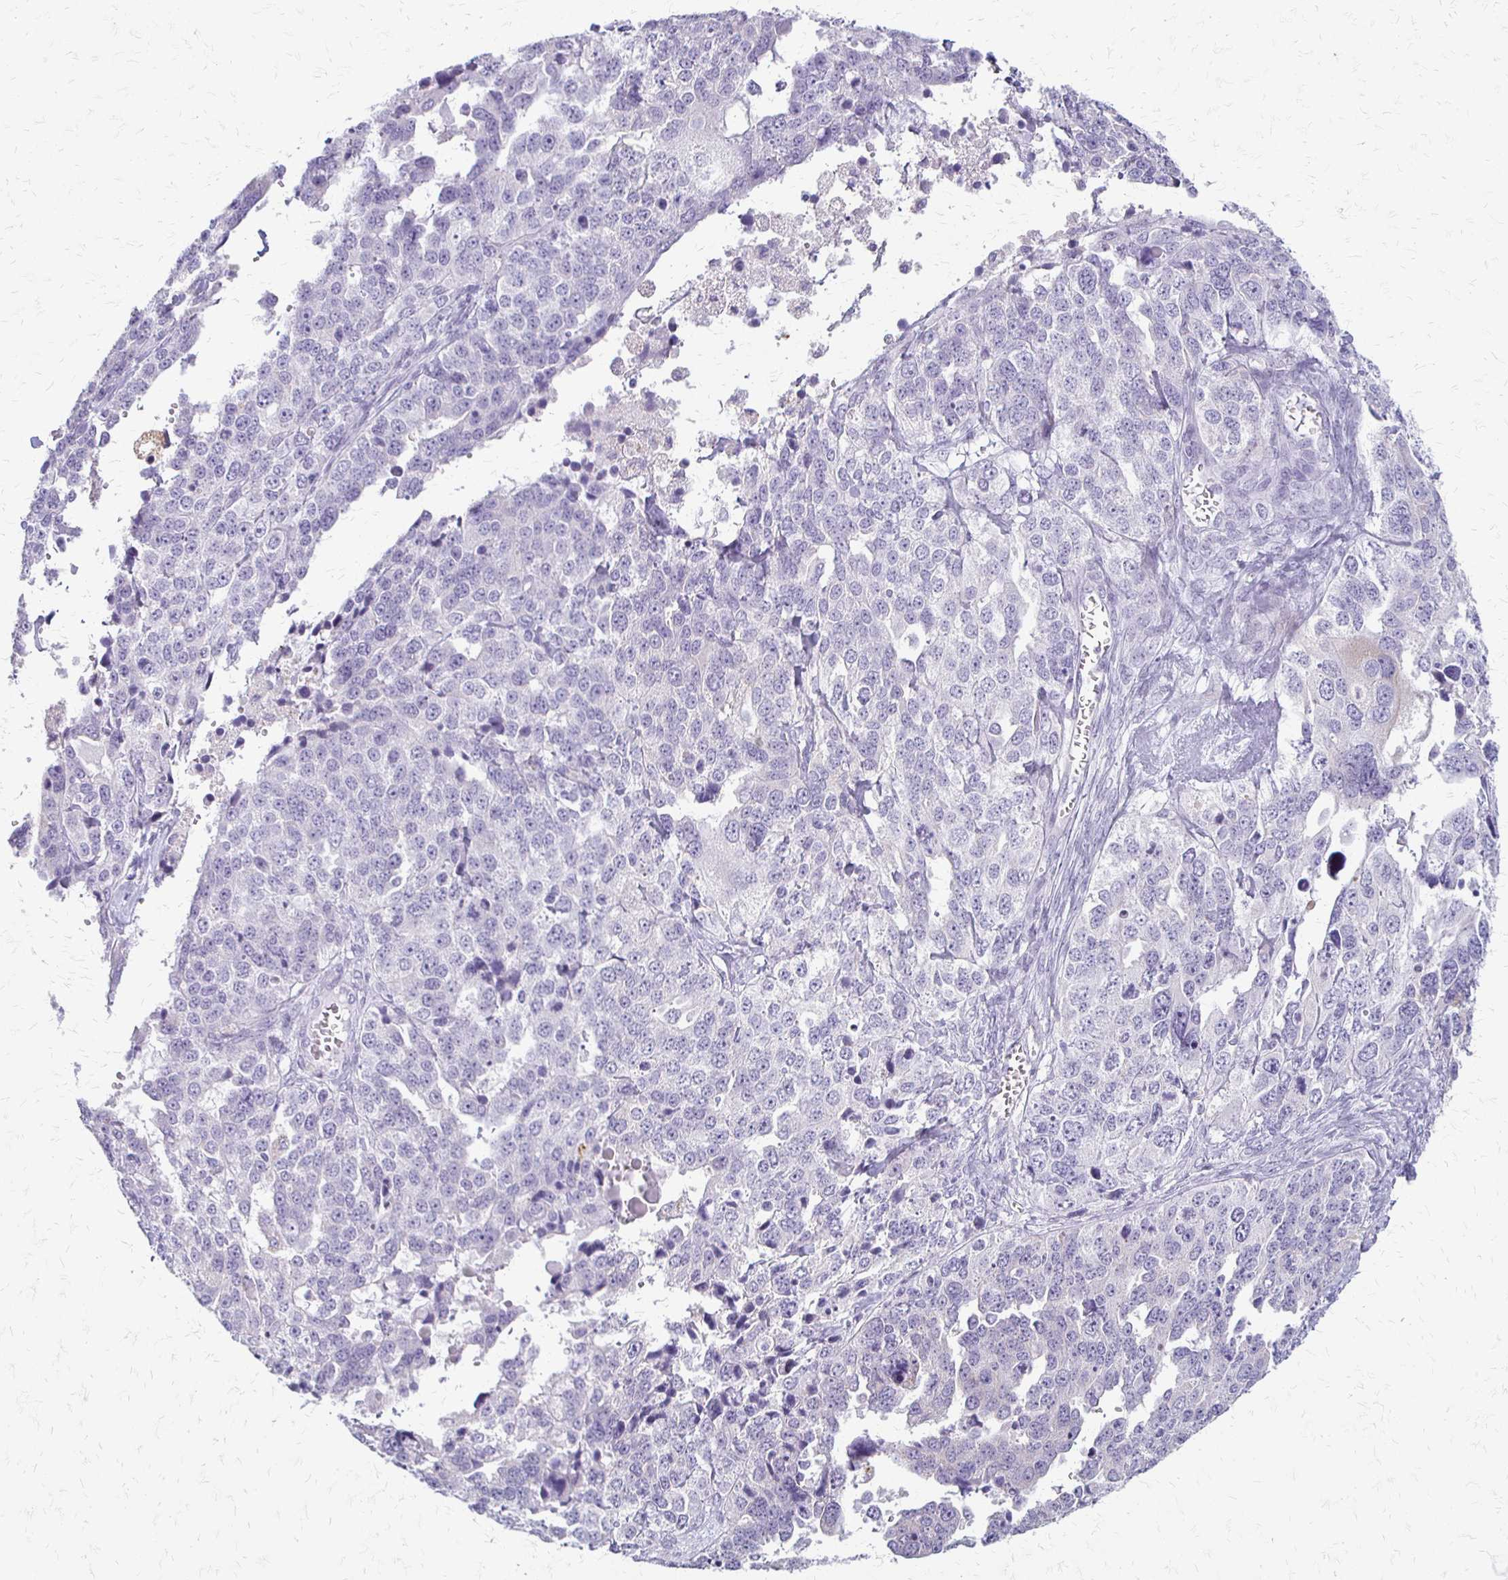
{"staining": {"intensity": "negative", "quantity": "none", "location": "none"}, "tissue": "ovarian cancer", "cell_type": "Tumor cells", "image_type": "cancer", "snomed": [{"axis": "morphology", "description": "Cystadenocarcinoma, serous, NOS"}, {"axis": "topography", "description": "Ovary"}], "caption": "The micrograph displays no staining of tumor cells in ovarian serous cystadenocarcinoma.", "gene": "ACP5", "patient": {"sex": "female", "age": 76}}